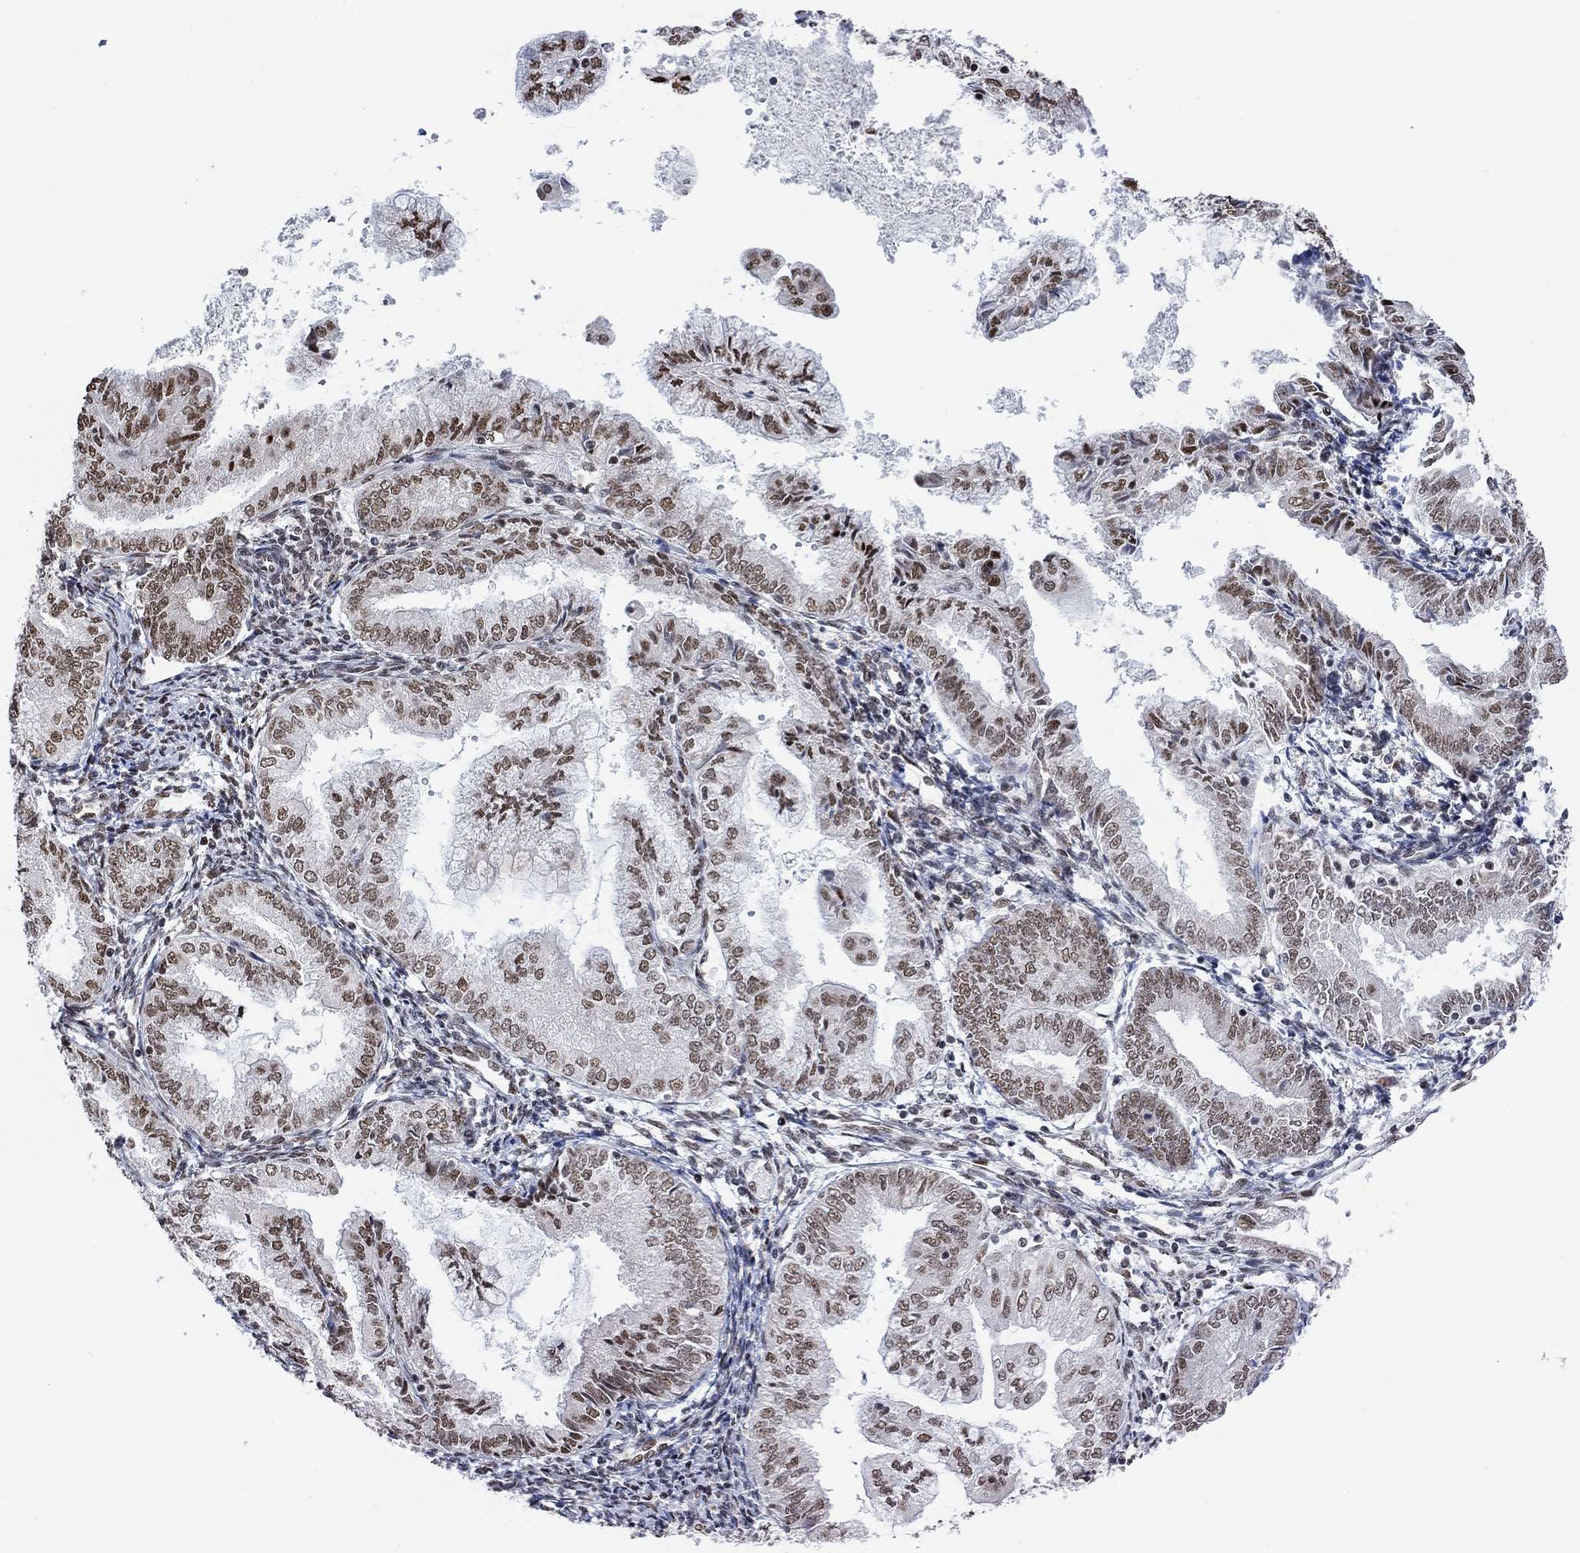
{"staining": {"intensity": "moderate", "quantity": "25%-75%", "location": "nuclear"}, "tissue": "endometrial cancer", "cell_type": "Tumor cells", "image_type": "cancer", "snomed": [{"axis": "morphology", "description": "Adenocarcinoma, NOS"}, {"axis": "topography", "description": "Endometrium"}], "caption": "Immunohistochemistry (IHC) (DAB (3,3'-diaminobenzidine)) staining of human adenocarcinoma (endometrial) demonstrates moderate nuclear protein staining in approximately 25%-75% of tumor cells.", "gene": "USP39", "patient": {"sex": "female", "age": 56}}